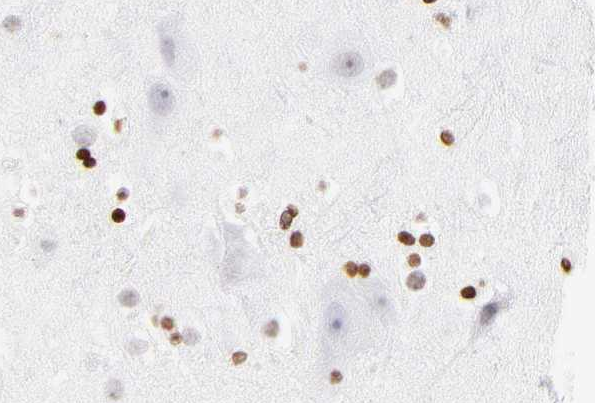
{"staining": {"intensity": "moderate", "quantity": ">75%", "location": "nuclear"}, "tissue": "cerebral cortex", "cell_type": "Endothelial cells", "image_type": "normal", "snomed": [{"axis": "morphology", "description": "Normal tissue, NOS"}, {"axis": "topography", "description": "Cerebral cortex"}], "caption": "Immunohistochemical staining of normal cerebral cortex shows moderate nuclear protein positivity in approximately >75% of endothelial cells. (IHC, brightfield microscopy, high magnification).", "gene": "RTL4", "patient": {"sex": "male", "age": 45}}